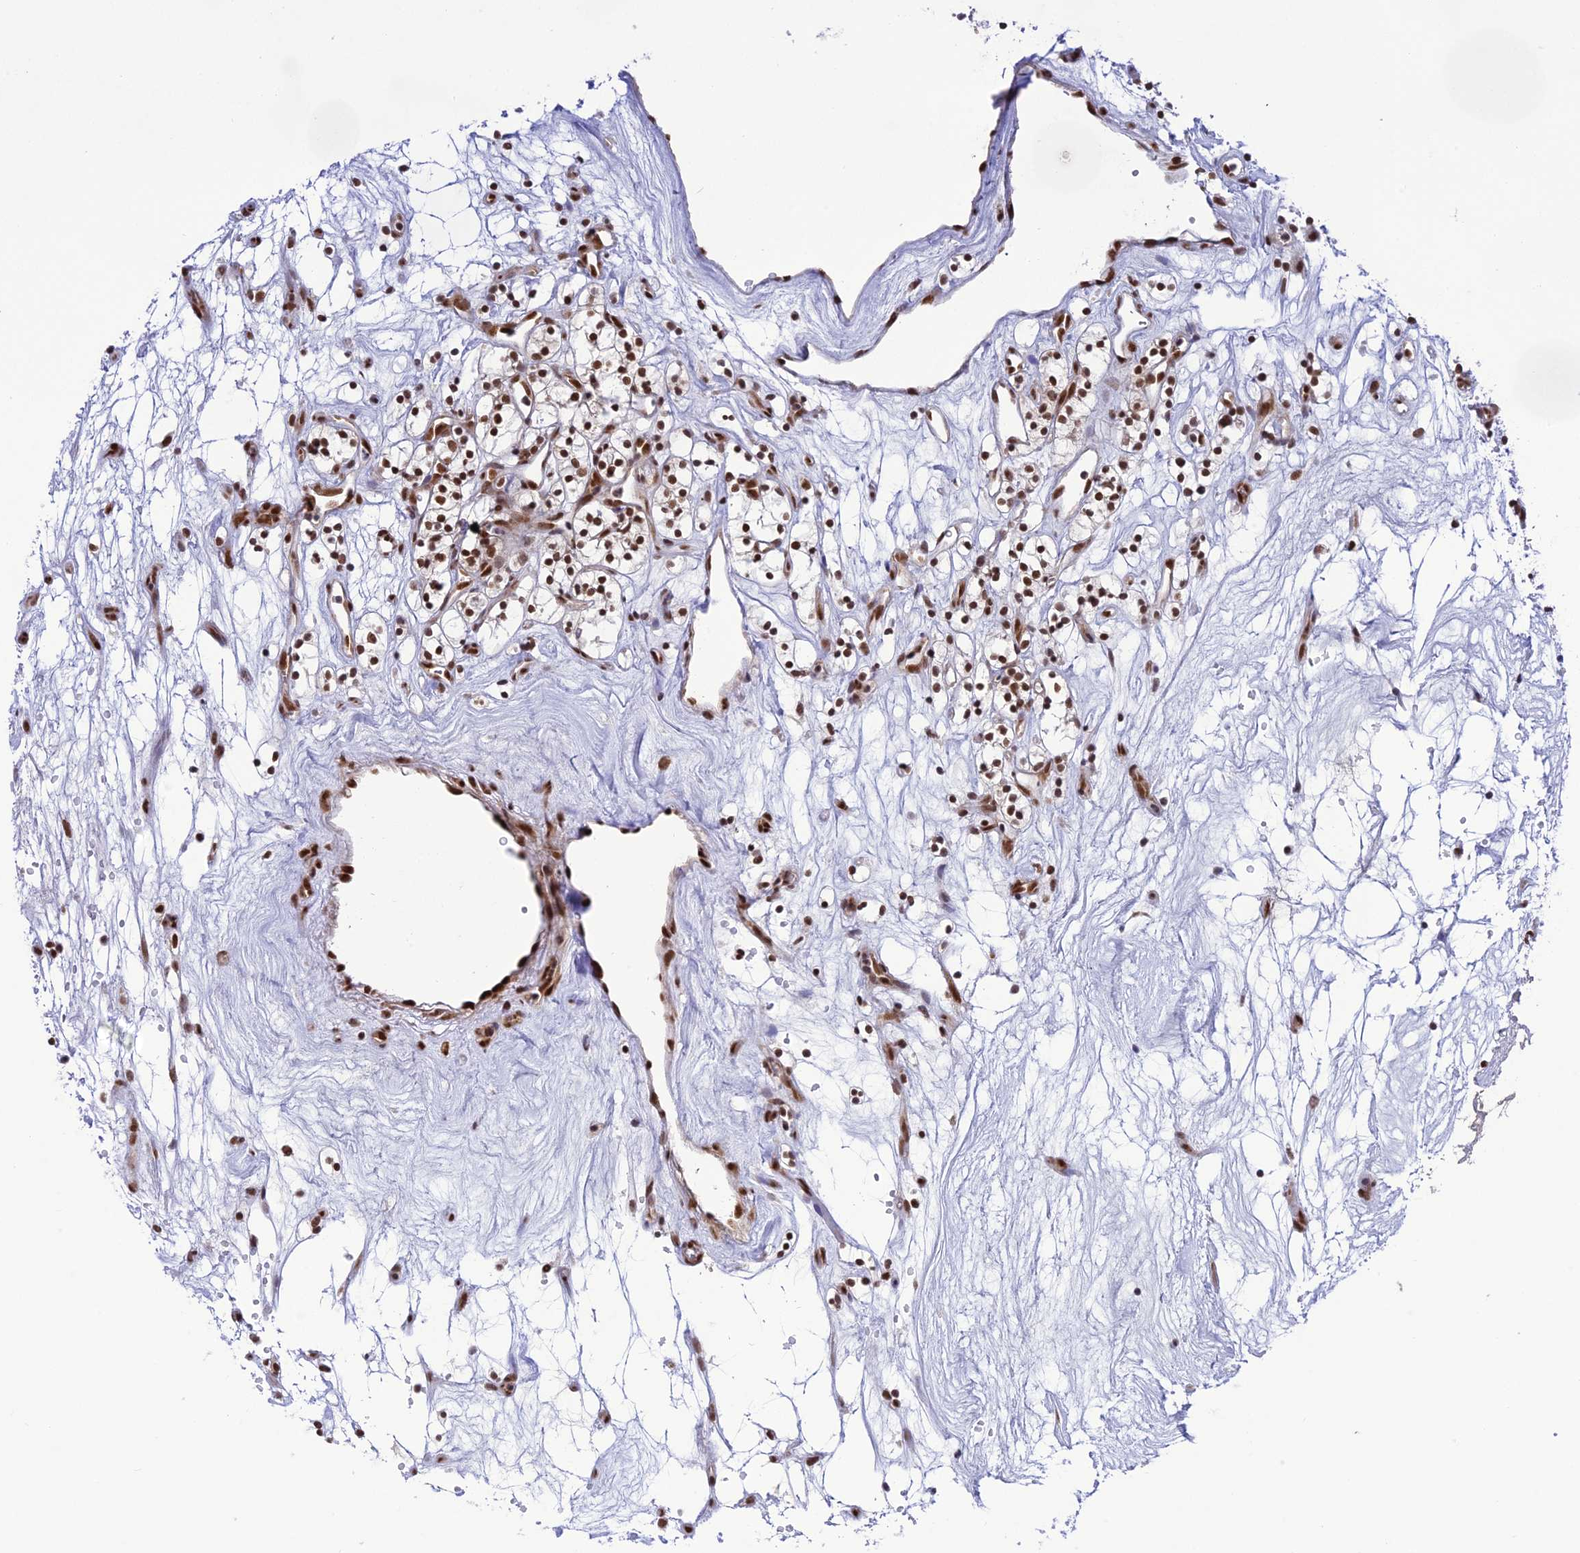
{"staining": {"intensity": "strong", "quantity": ">75%", "location": "nuclear"}, "tissue": "renal cancer", "cell_type": "Tumor cells", "image_type": "cancer", "snomed": [{"axis": "morphology", "description": "Adenocarcinoma, NOS"}, {"axis": "topography", "description": "Kidney"}], "caption": "Renal cancer was stained to show a protein in brown. There is high levels of strong nuclear expression in approximately >75% of tumor cells.", "gene": "DDX1", "patient": {"sex": "female", "age": 57}}